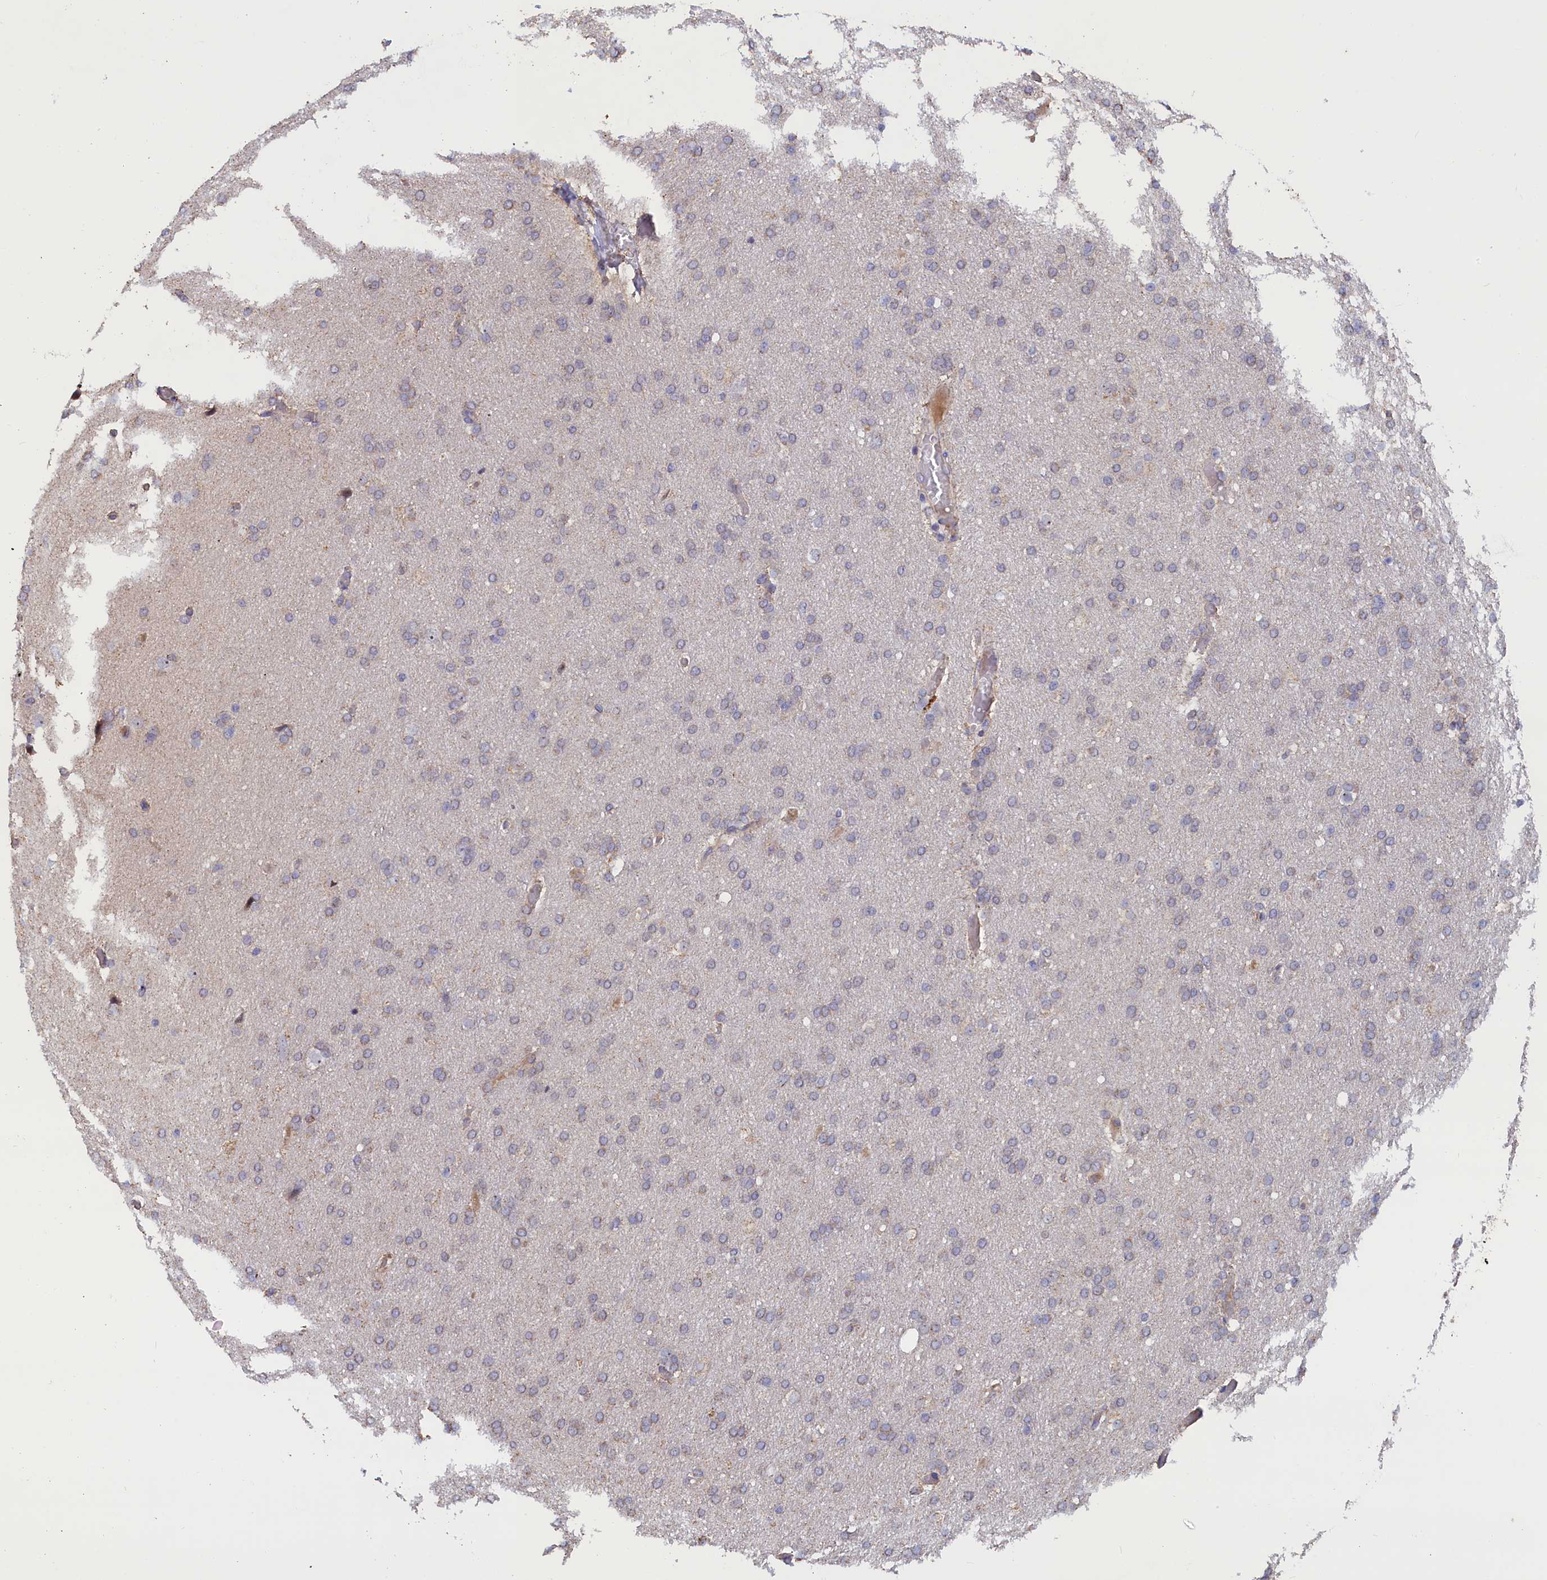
{"staining": {"intensity": "weak", "quantity": "<25%", "location": "cytoplasmic/membranous"}, "tissue": "glioma", "cell_type": "Tumor cells", "image_type": "cancer", "snomed": [{"axis": "morphology", "description": "Glioma, malignant, High grade"}, {"axis": "topography", "description": "Cerebral cortex"}], "caption": "Protein analysis of glioma exhibits no significant expression in tumor cells.", "gene": "ZNF816", "patient": {"sex": "female", "age": 36}}